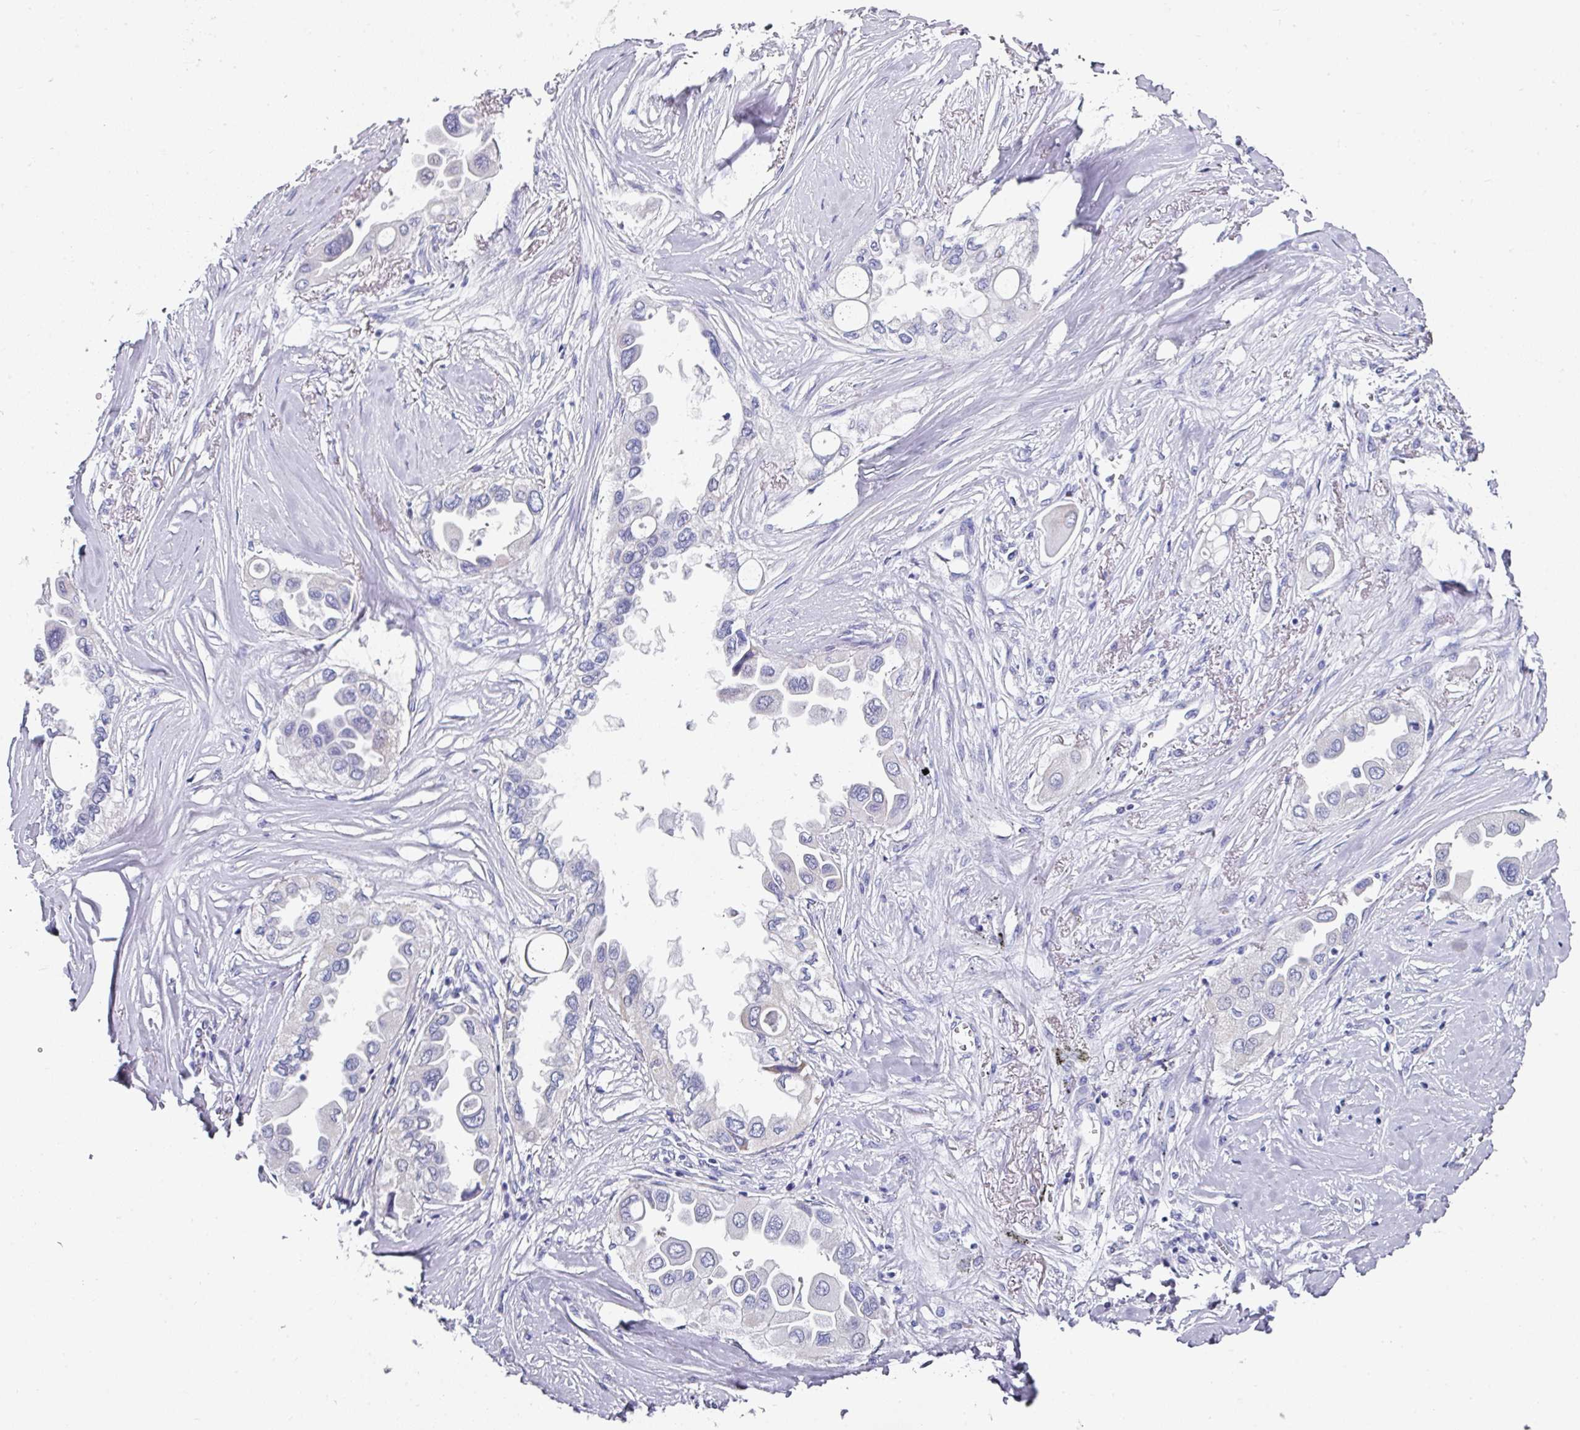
{"staining": {"intensity": "negative", "quantity": "none", "location": "none"}, "tissue": "lung cancer", "cell_type": "Tumor cells", "image_type": "cancer", "snomed": [{"axis": "morphology", "description": "Adenocarcinoma, NOS"}, {"axis": "topography", "description": "Lung"}], "caption": "Human lung adenocarcinoma stained for a protein using immunohistochemistry demonstrates no expression in tumor cells.", "gene": "SETBP1", "patient": {"sex": "female", "age": 76}}